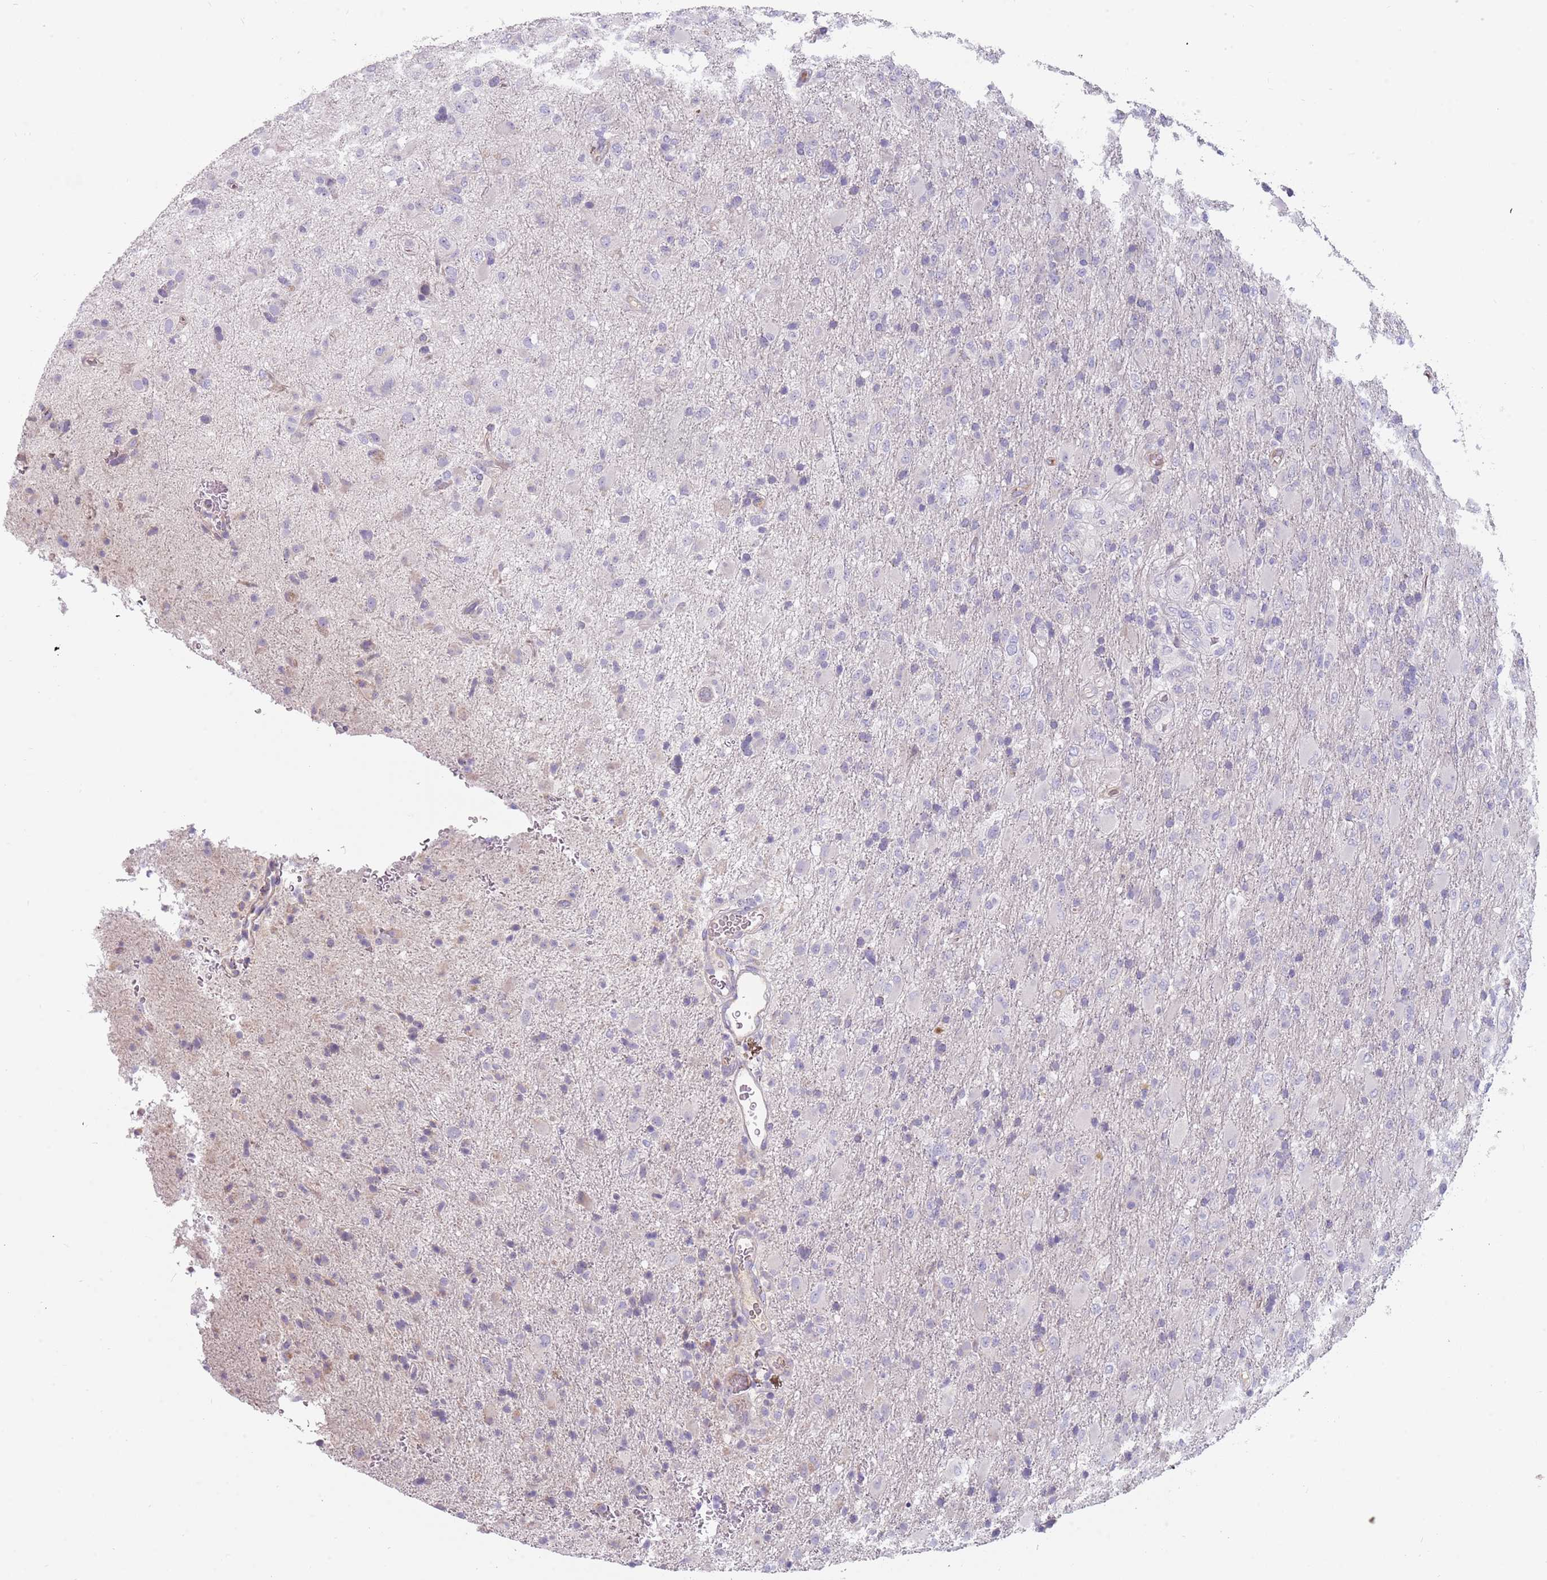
{"staining": {"intensity": "negative", "quantity": "none", "location": "none"}, "tissue": "glioma", "cell_type": "Tumor cells", "image_type": "cancer", "snomed": [{"axis": "morphology", "description": "Glioma, malignant, Low grade"}, {"axis": "topography", "description": "Brain"}], "caption": "IHC image of neoplastic tissue: human low-grade glioma (malignant) stained with DAB shows no significant protein positivity in tumor cells.", "gene": "DDX4", "patient": {"sex": "male", "age": 65}}